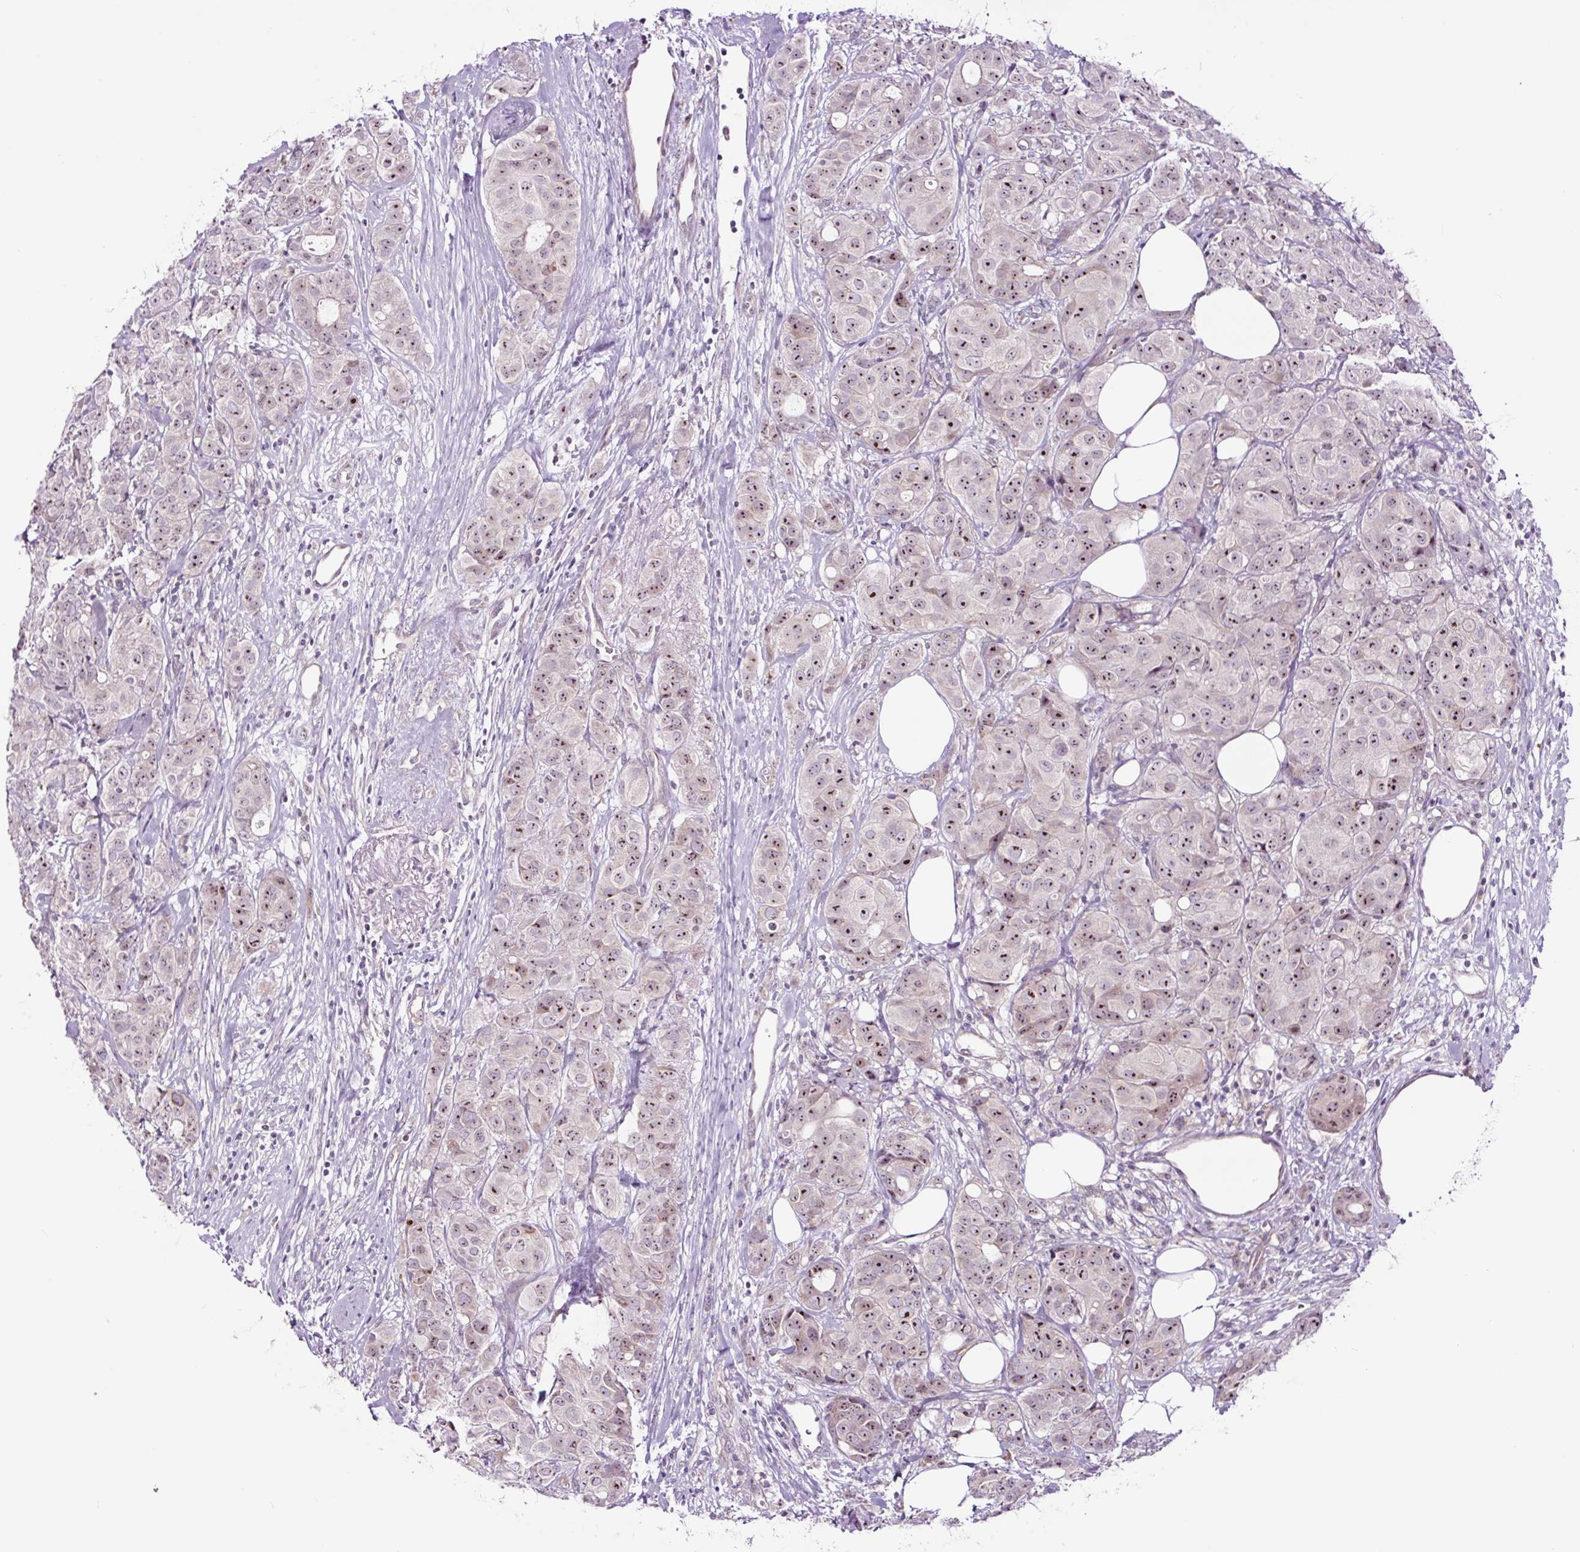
{"staining": {"intensity": "moderate", "quantity": ">75%", "location": "nuclear"}, "tissue": "breast cancer", "cell_type": "Tumor cells", "image_type": "cancer", "snomed": [{"axis": "morphology", "description": "Duct carcinoma"}, {"axis": "topography", "description": "Breast"}], "caption": "Human infiltrating ductal carcinoma (breast) stained with a brown dye reveals moderate nuclear positive positivity in approximately >75% of tumor cells.", "gene": "NOM1", "patient": {"sex": "female", "age": 43}}